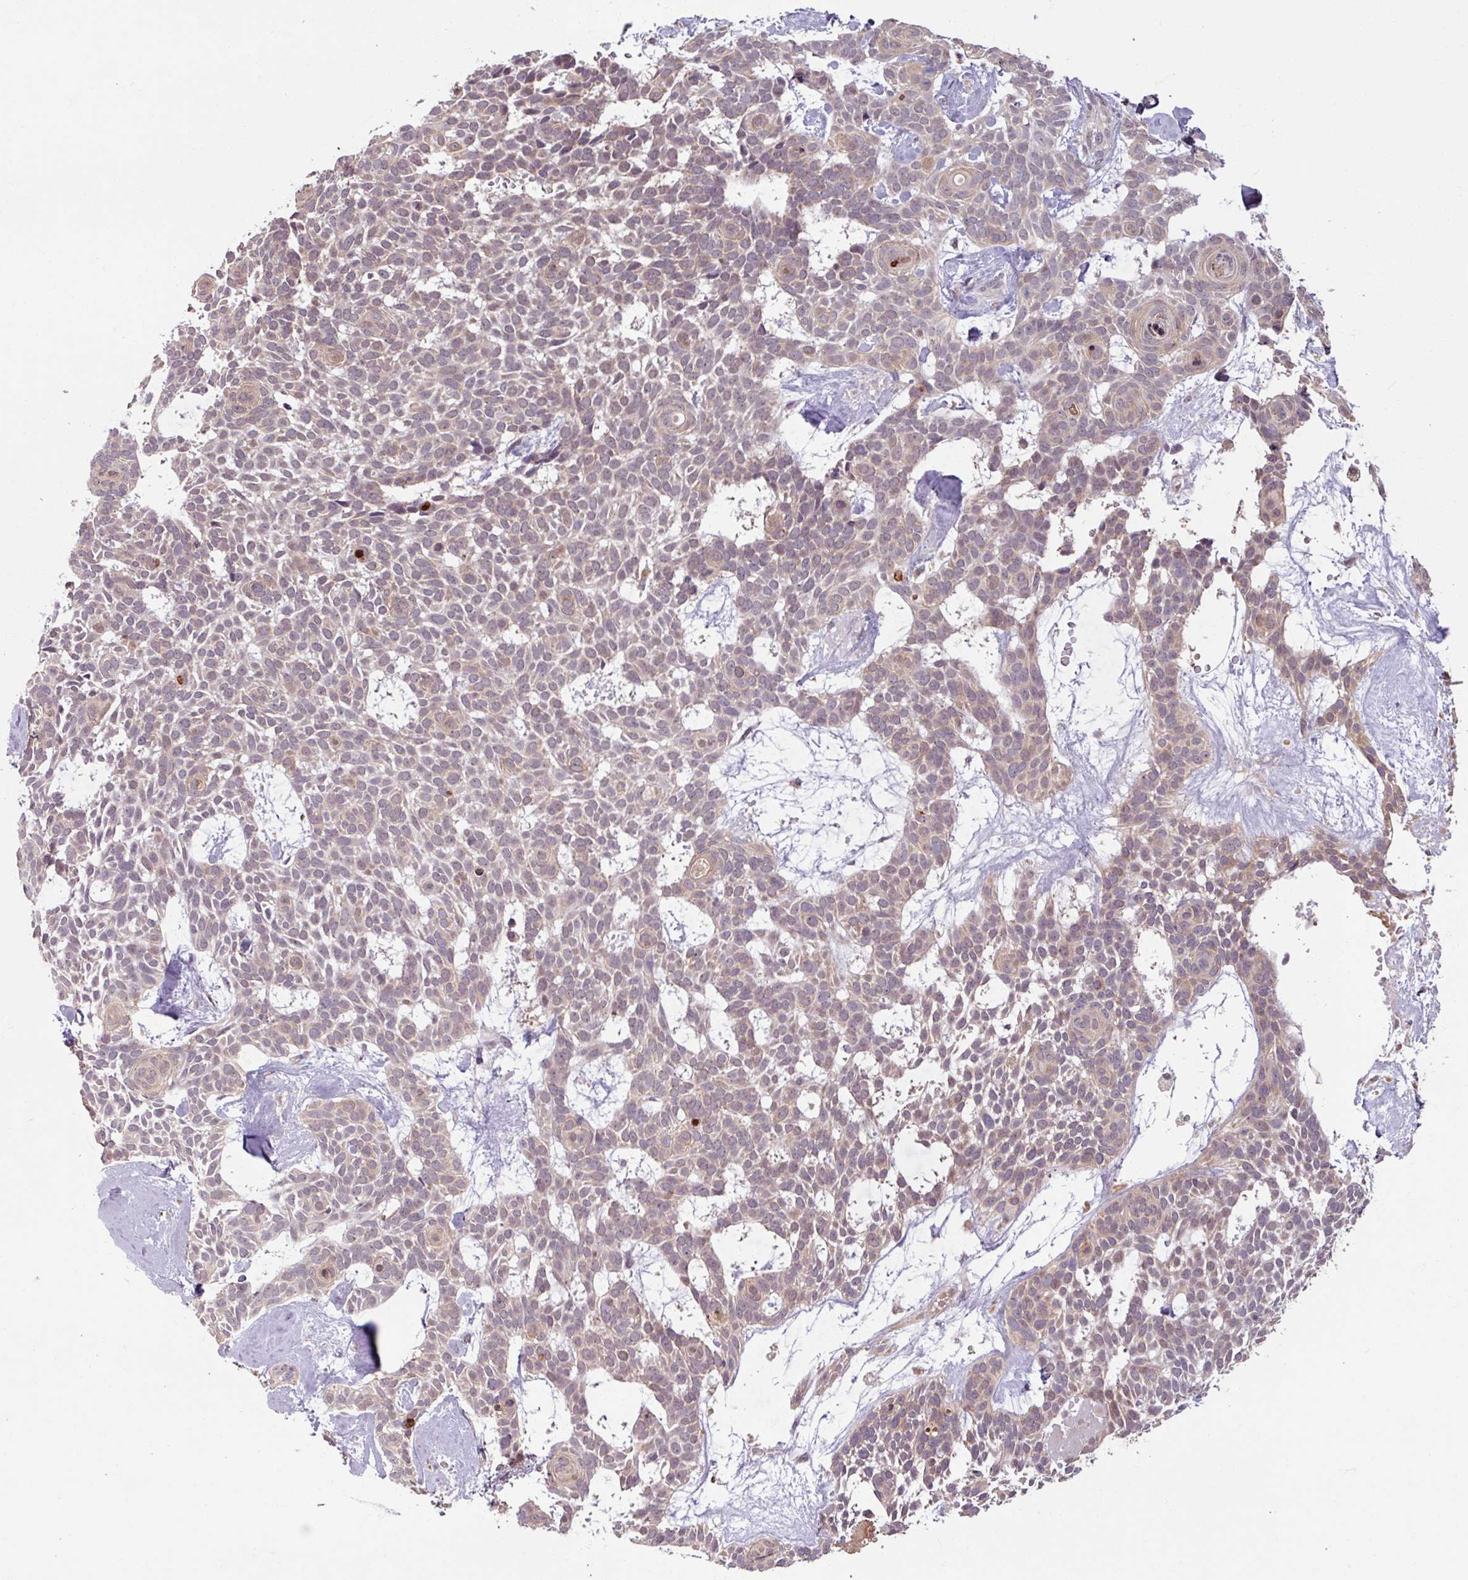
{"staining": {"intensity": "weak", "quantity": "<25%", "location": "cytoplasmic/membranous"}, "tissue": "skin cancer", "cell_type": "Tumor cells", "image_type": "cancer", "snomed": [{"axis": "morphology", "description": "Basal cell carcinoma"}, {"axis": "topography", "description": "Skin"}], "caption": "Basal cell carcinoma (skin) stained for a protein using IHC displays no positivity tumor cells.", "gene": "OR6B1", "patient": {"sex": "male", "age": 61}}